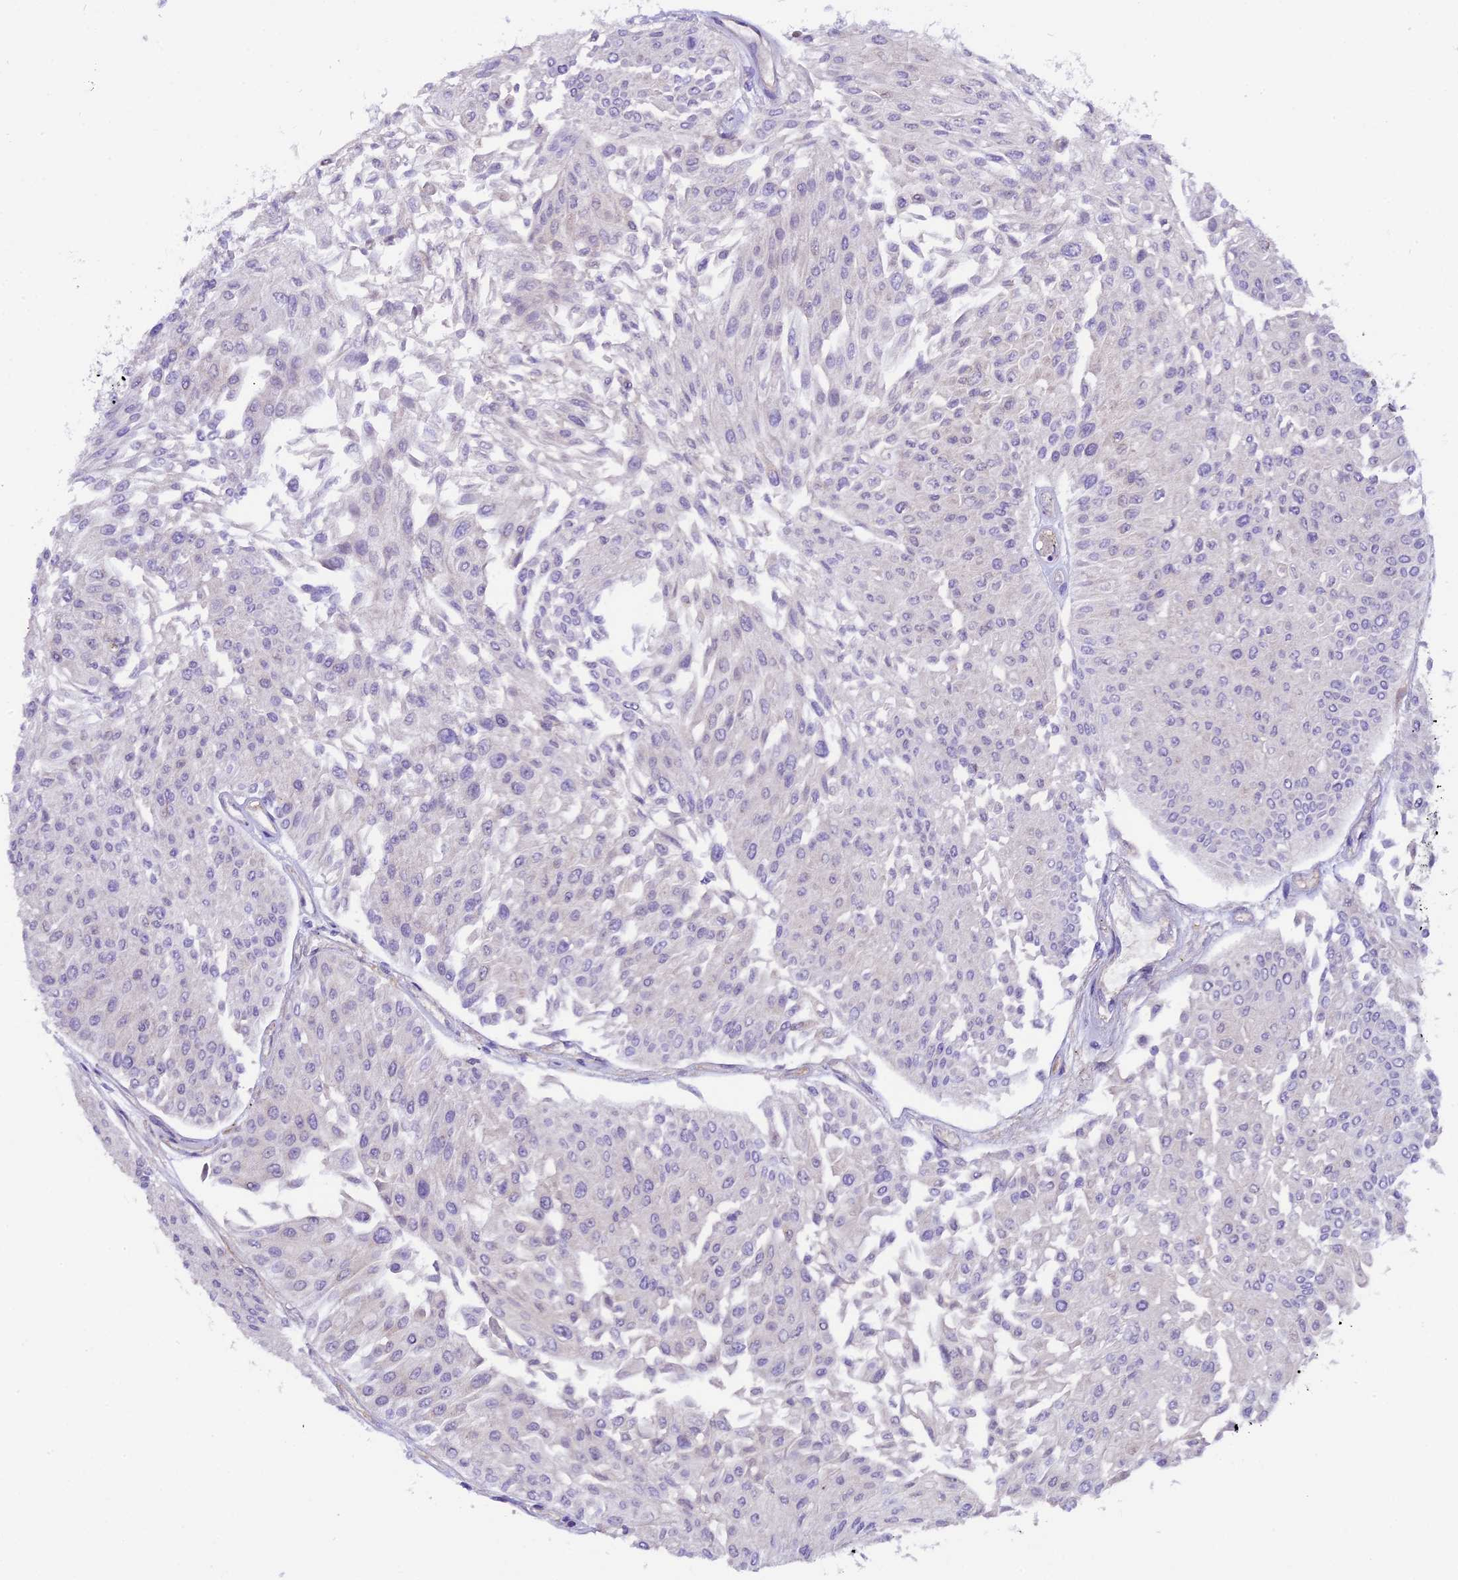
{"staining": {"intensity": "negative", "quantity": "none", "location": "none"}, "tissue": "urothelial cancer", "cell_type": "Tumor cells", "image_type": "cancer", "snomed": [{"axis": "morphology", "description": "Urothelial carcinoma, Low grade"}, {"axis": "topography", "description": "Urinary bladder"}], "caption": "This is an immunohistochemistry (IHC) image of human urothelial cancer. There is no staining in tumor cells.", "gene": "CCDC32", "patient": {"sex": "male", "age": 67}}